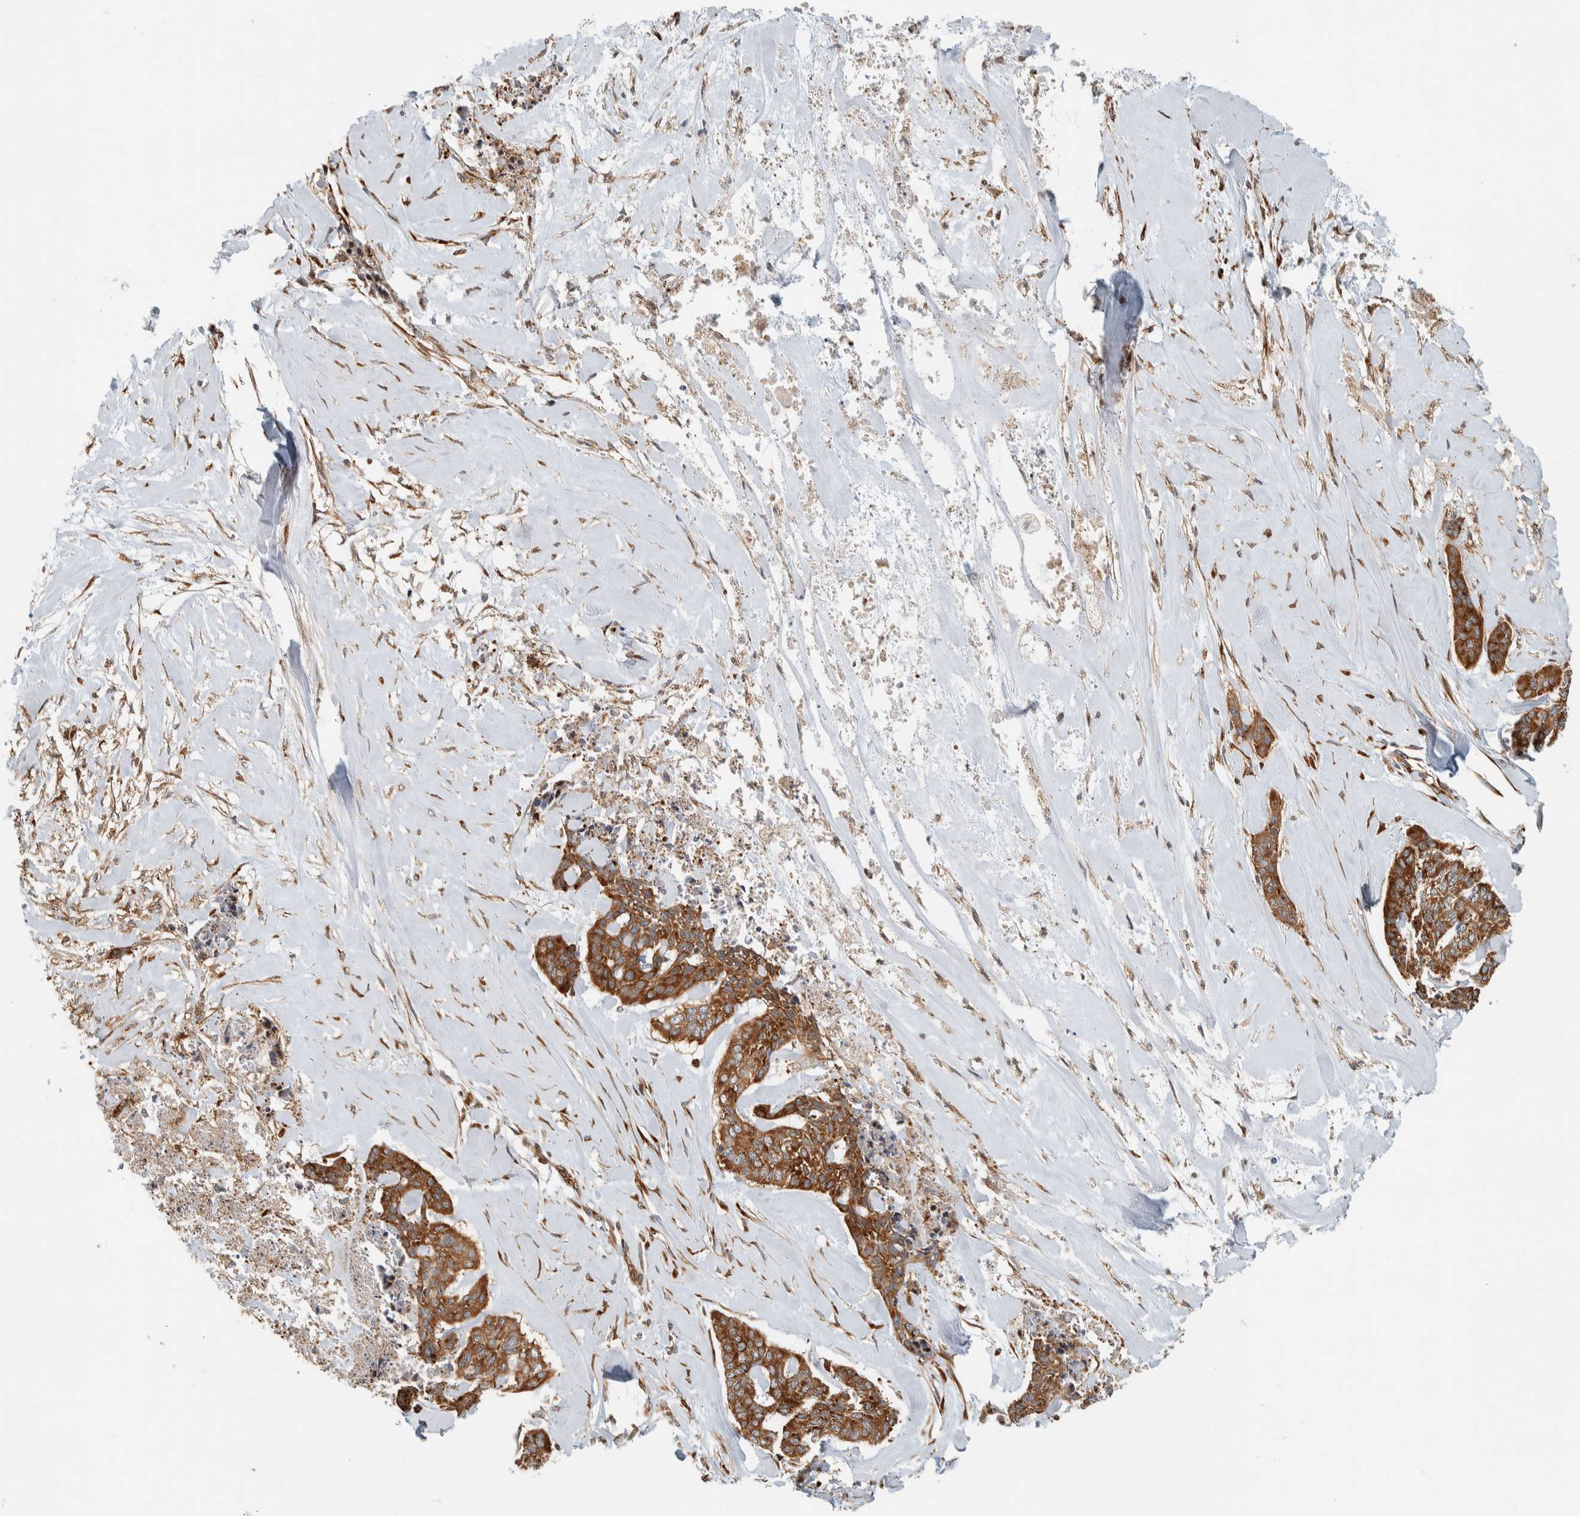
{"staining": {"intensity": "strong", "quantity": ">75%", "location": "cytoplasmic/membranous"}, "tissue": "skin cancer", "cell_type": "Tumor cells", "image_type": "cancer", "snomed": [{"axis": "morphology", "description": "Basal cell carcinoma"}, {"axis": "topography", "description": "Skin"}], "caption": "DAB immunohistochemical staining of skin cancer (basal cell carcinoma) displays strong cytoplasmic/membranous protein positivity in approximately >75% of tumor cells.", "gene": "LLGL2", "patient": {"sex": "female", "age": 64}}